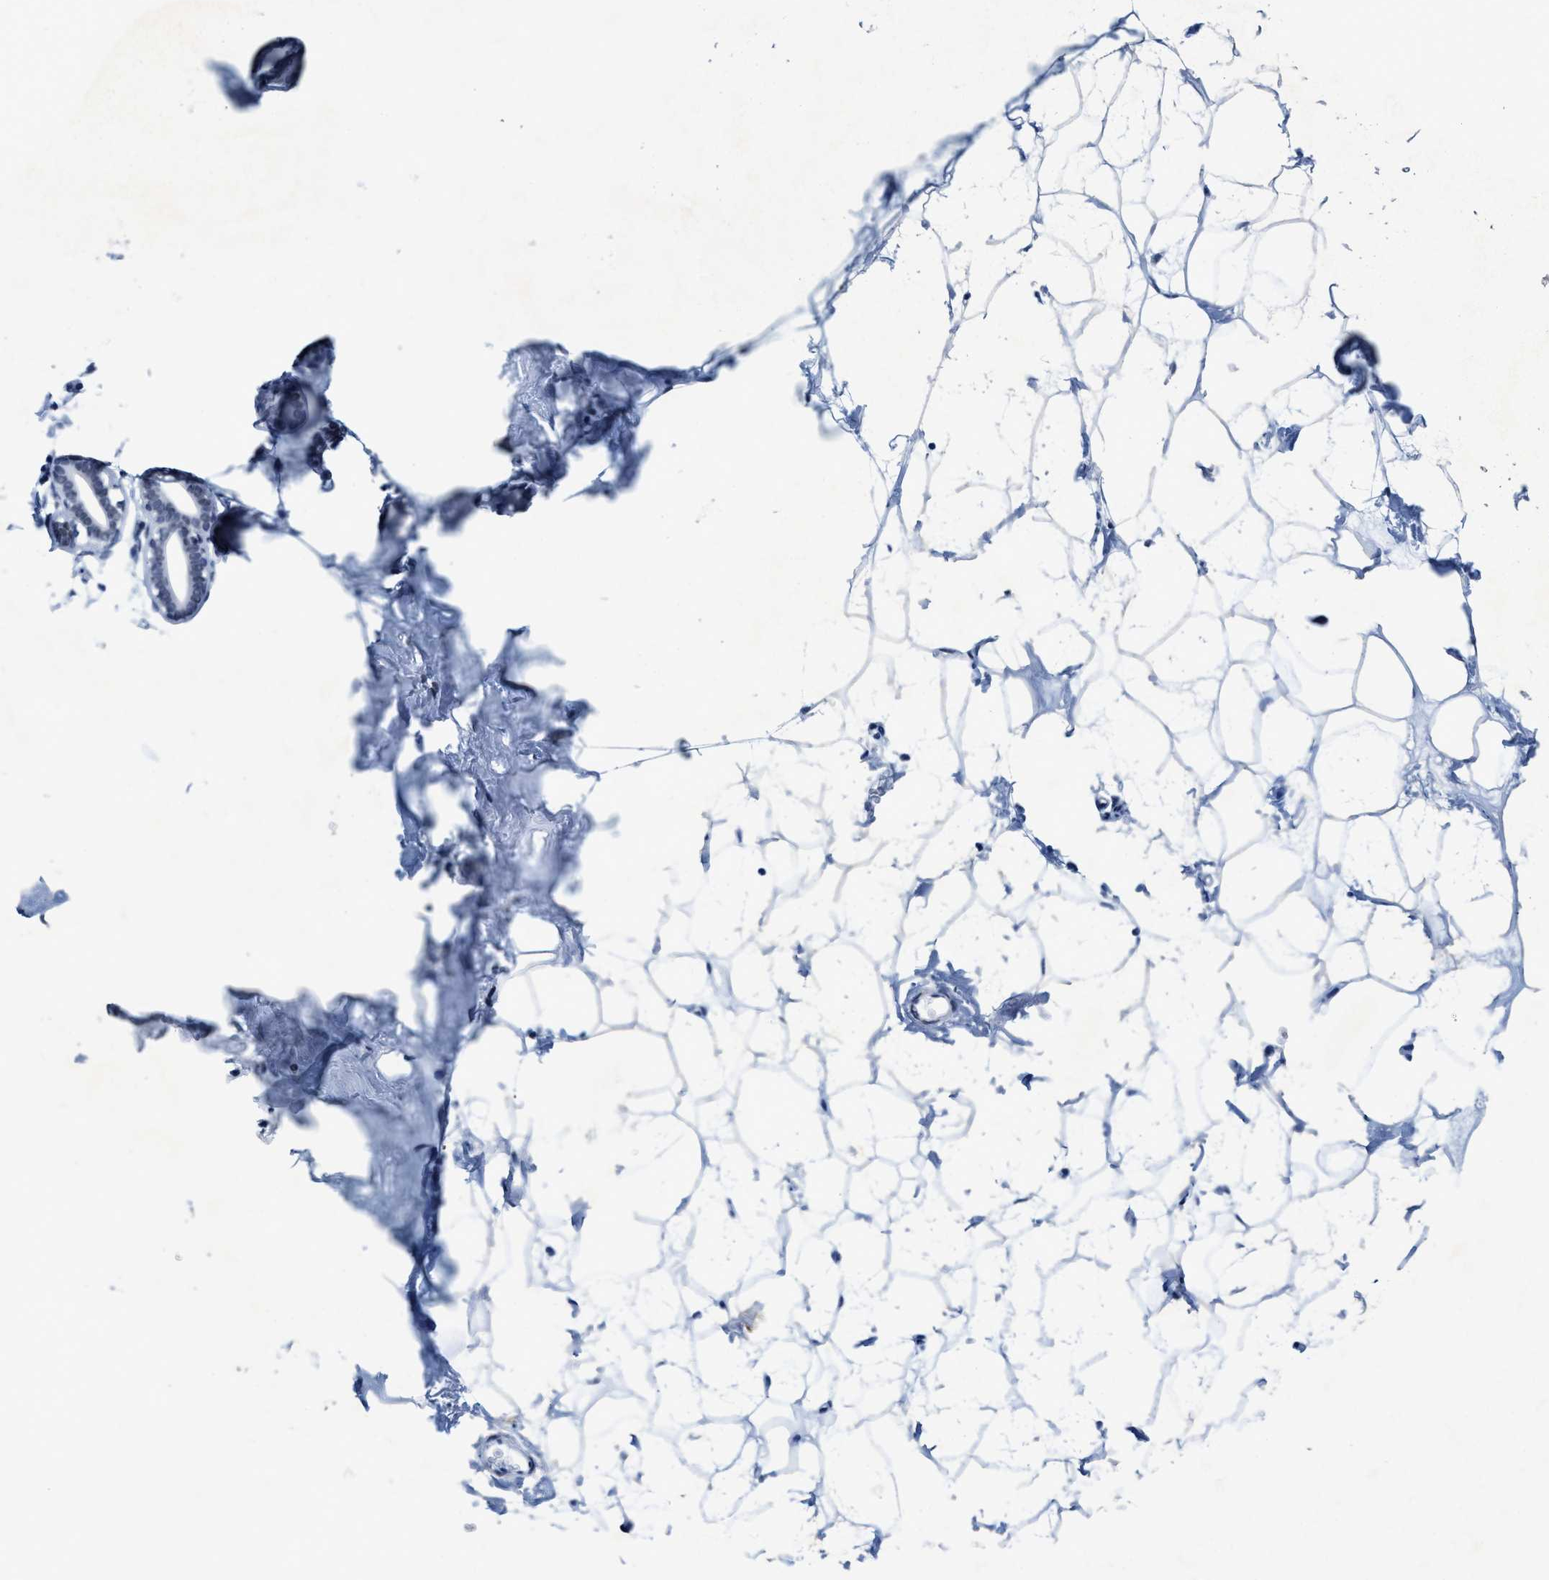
{"staining": {"intensity": "negative", "quantity": "none", "location": "none"}, "tissue": "adipose tissue", "cell_type": "Adipocytes", "image_type": "normal", "snomed": [{"axis": "morphology", "description": "Normal tissue, NOS"}, {"axis": "morphology", "description": "Fibrosis, NOS"}, {"axis": "topography", "description": "Breast"}, {"axis": "topography", "description": "Adipose tissue"}], "caption": "A photomicrograph of human adipose tissue is negative for staining in adipocytes. Nuclei are stained in blue.", "gene": "SETD1B", "patient": {"sex": "female", "age": 39}}